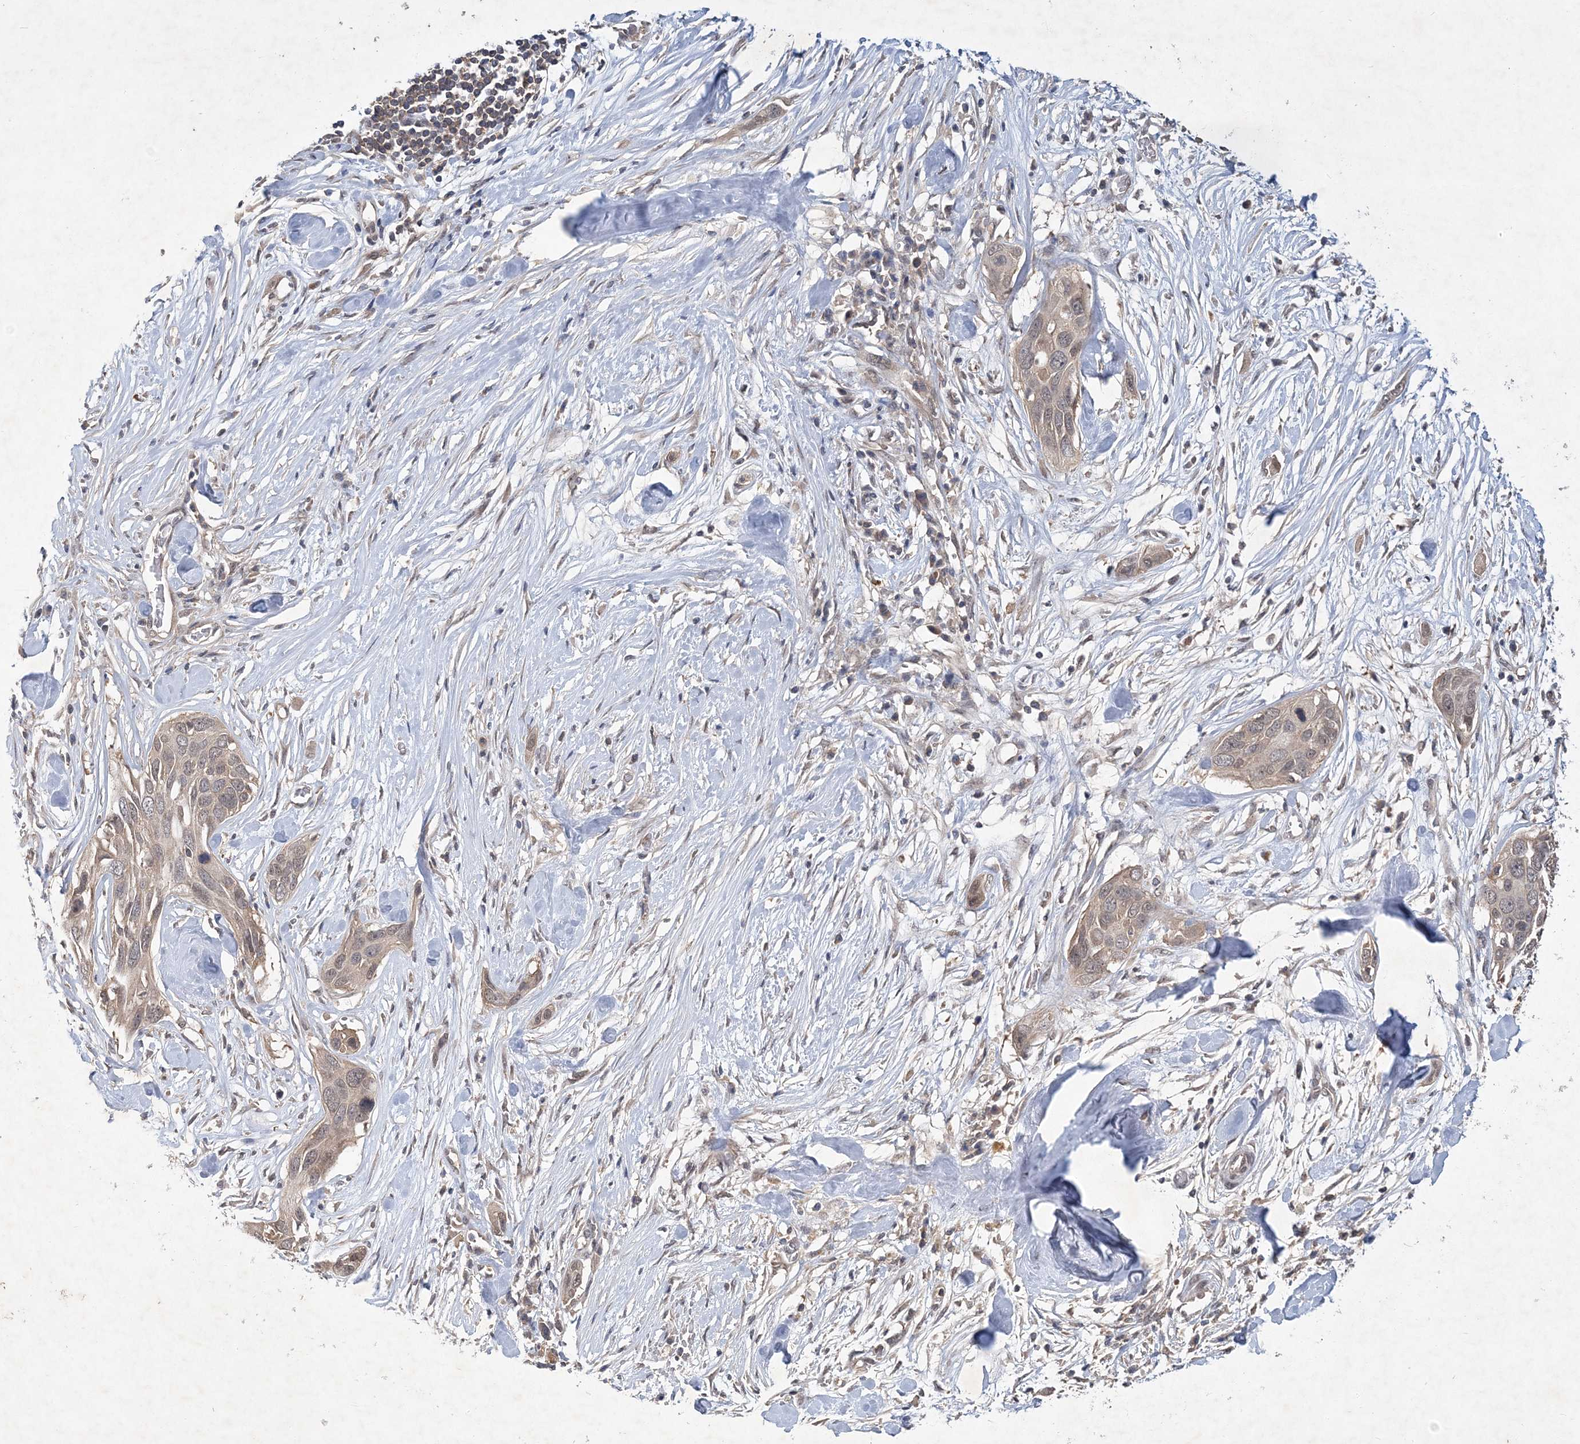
{"staining": {"intensity": "weak", "quantity": ">75%", "location": "cytoplasmic/membranous,nuclear"}, "tissue": "pancreatic cancer", "cell_type": "Tumor cells", "image_type": "cancer", "snomed": [{"axis": "morphology", "description": "Adenocarcinoma, NOS"}, {"axis": "topography", "description": "Pancreas"}], "caption": "The histopathology image demonstrates a brown stain indicating the presence of a protein in the cytoplasmic/membranous and nuclear of tumor cells in pancreatic adenocarcinoma.", "gene": "RNF25", "patient": {"sex": "female", "age": 60}}